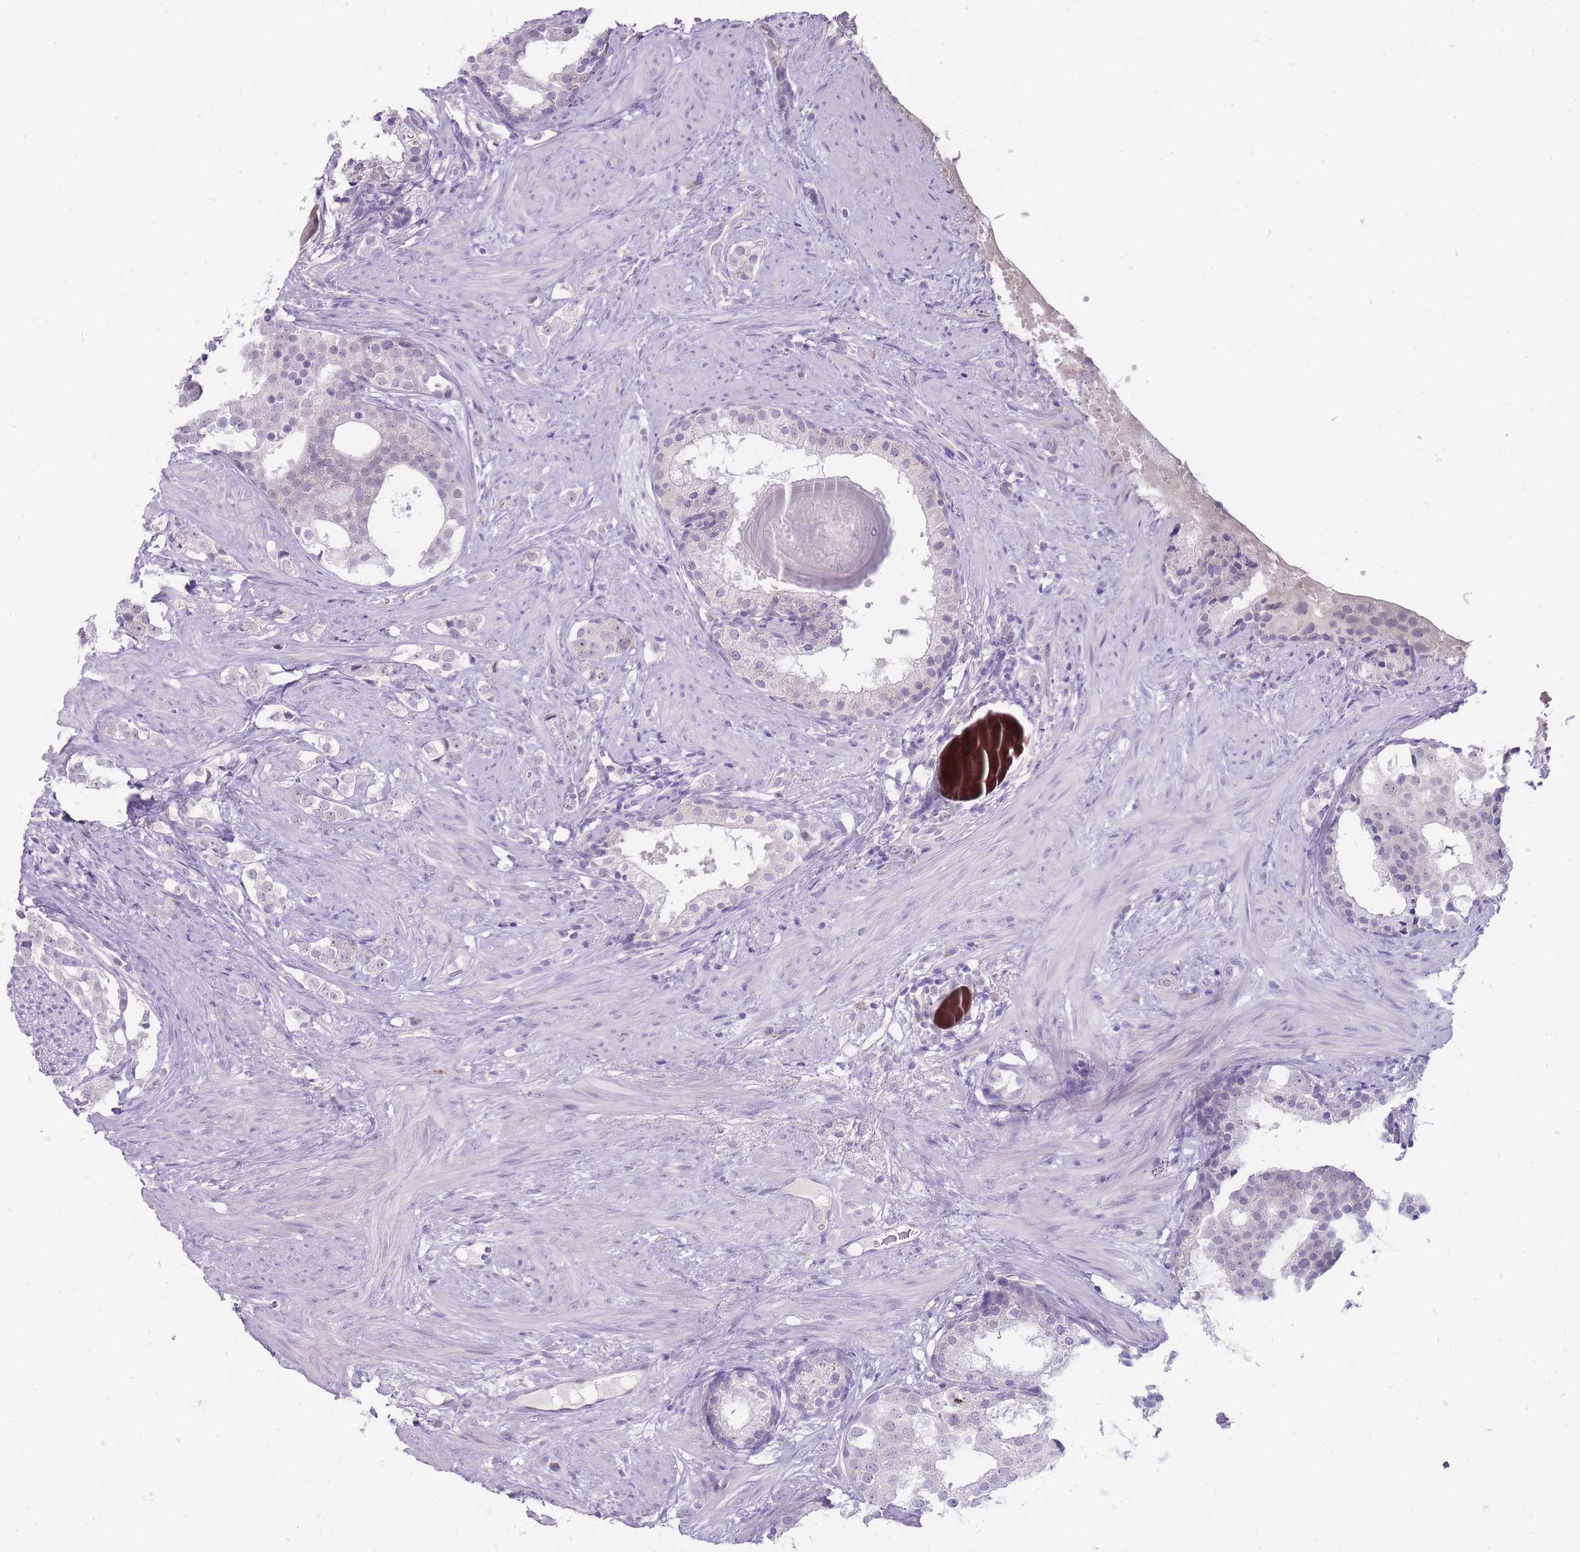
{"staining": {"intensity": "negative", "quantity": "none", "location": "none"}, "tissue": "prostate cancer", "cell_type": "Tumor cells", "image_type": "cancer", "snomed": [{"axis": "morphology", "description": "Adenocarcinoma, High grade"}, {"axis": "topography", "description": "Prostate"}], "caption": "High magnification brightfield microscopy of prostate cancer stained with DAB (3,3'-diaminobenzidine) (brown) and counterstained with hematoxylin (blue): tumor cells show no significant staining.", "gene": "ERICH4", "patient": {"sex": "male", "age": 49}}